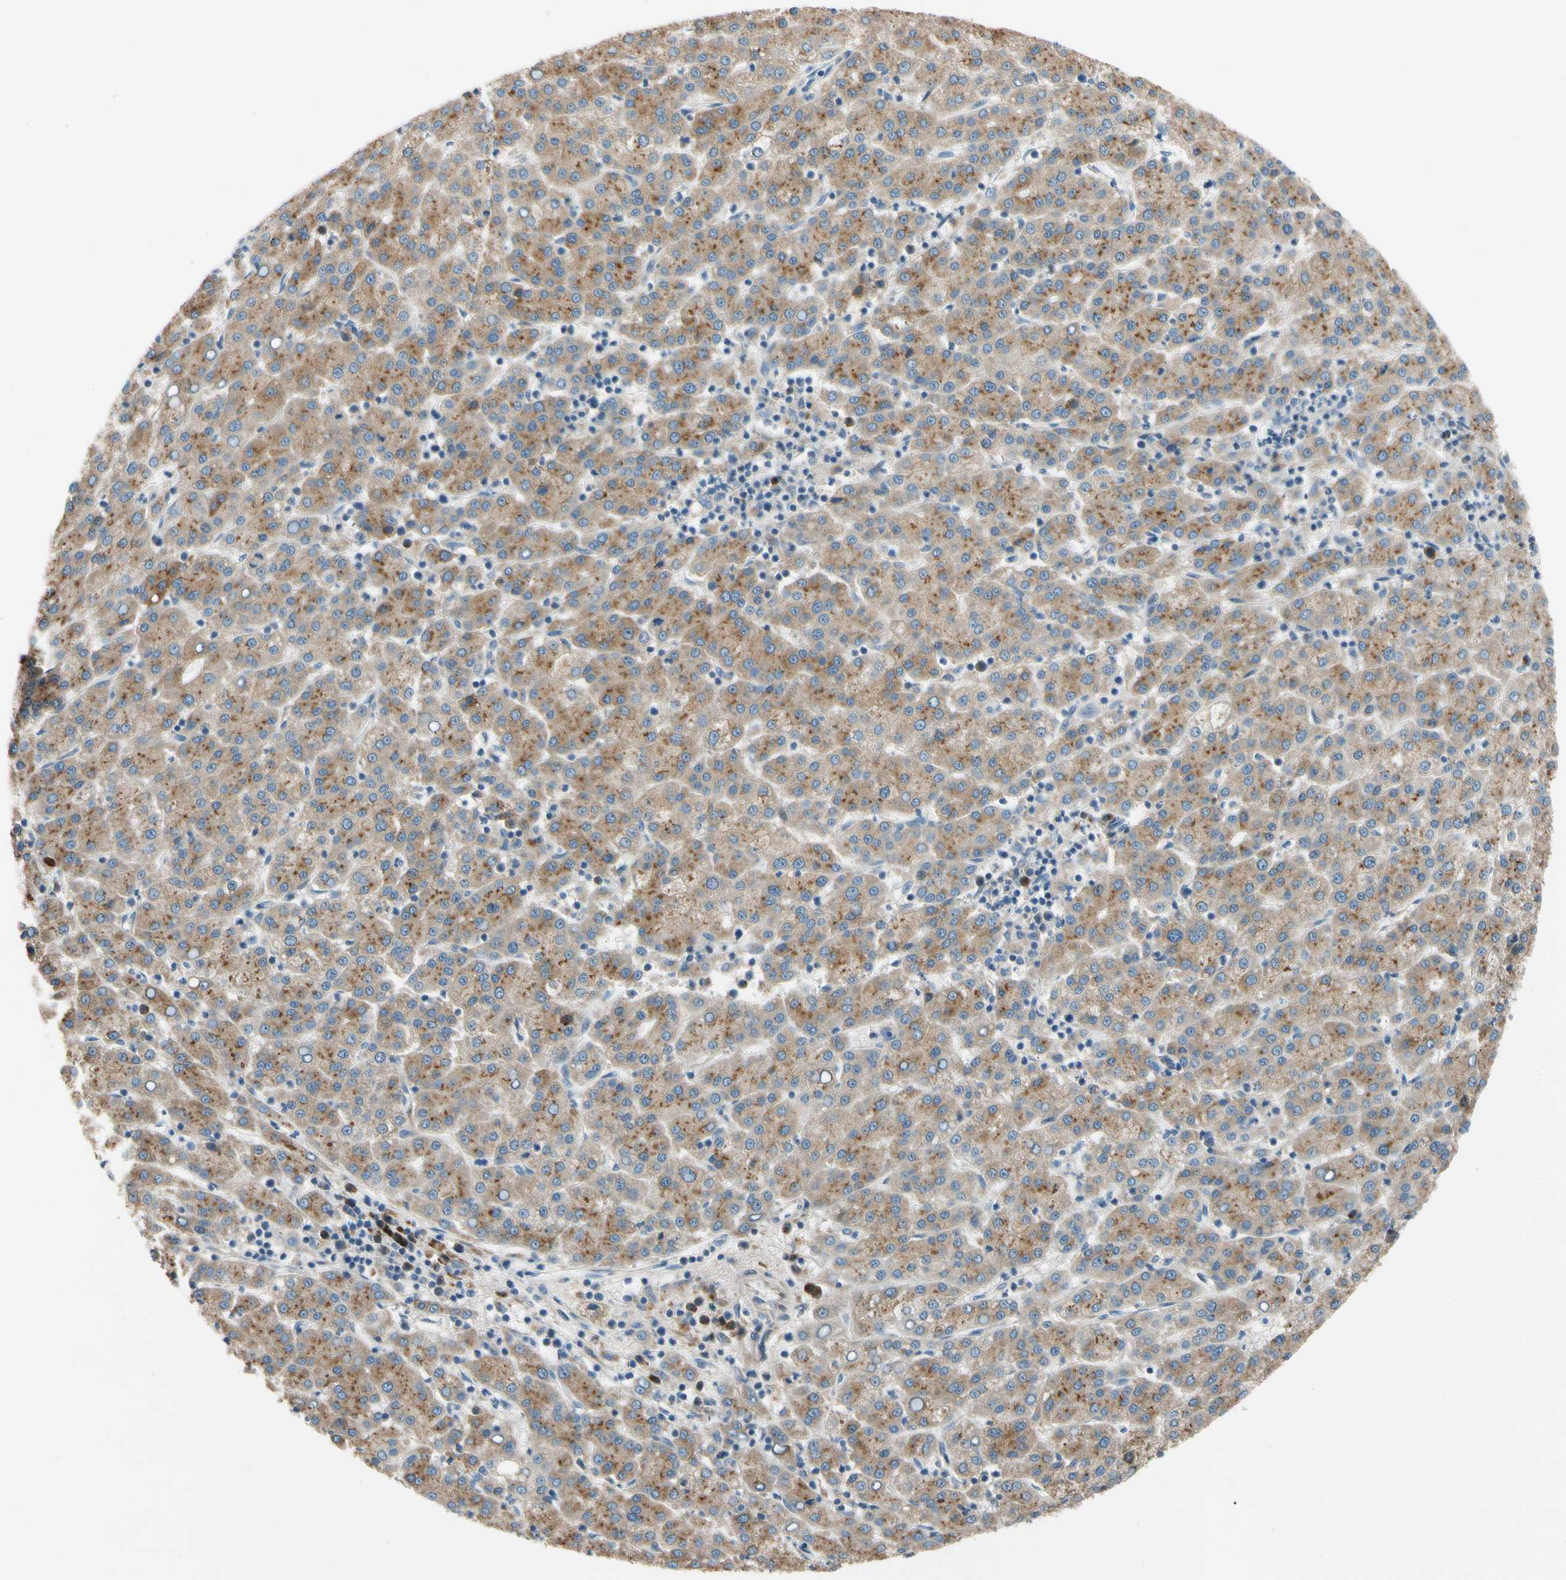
{"staining": {"intensity": "moderate", "quantity": ">75%", "location": "cytoplasmic/membranous"}, "tissue": "liver cancer", "cell_type": "Tumor cells", "image_type": "cancer", "snomed": [{"axis": "morphology", "description": "Carcinoma, Hepatocellular, NOS"}, {"axis": "topography", "description": "Liver"}], "caption": "A high-resolution histopathology image shows IHC staining of liver hepatocellular carcinoma, which demonstrates moderate cytoplasmic/membranous staining in about >75% of tumor cells. Ihc stains the protein of interest in brown and the nuclei are stained blue.", "gene": "MST1R", "patient": {"sex": "female", "age": 58}}